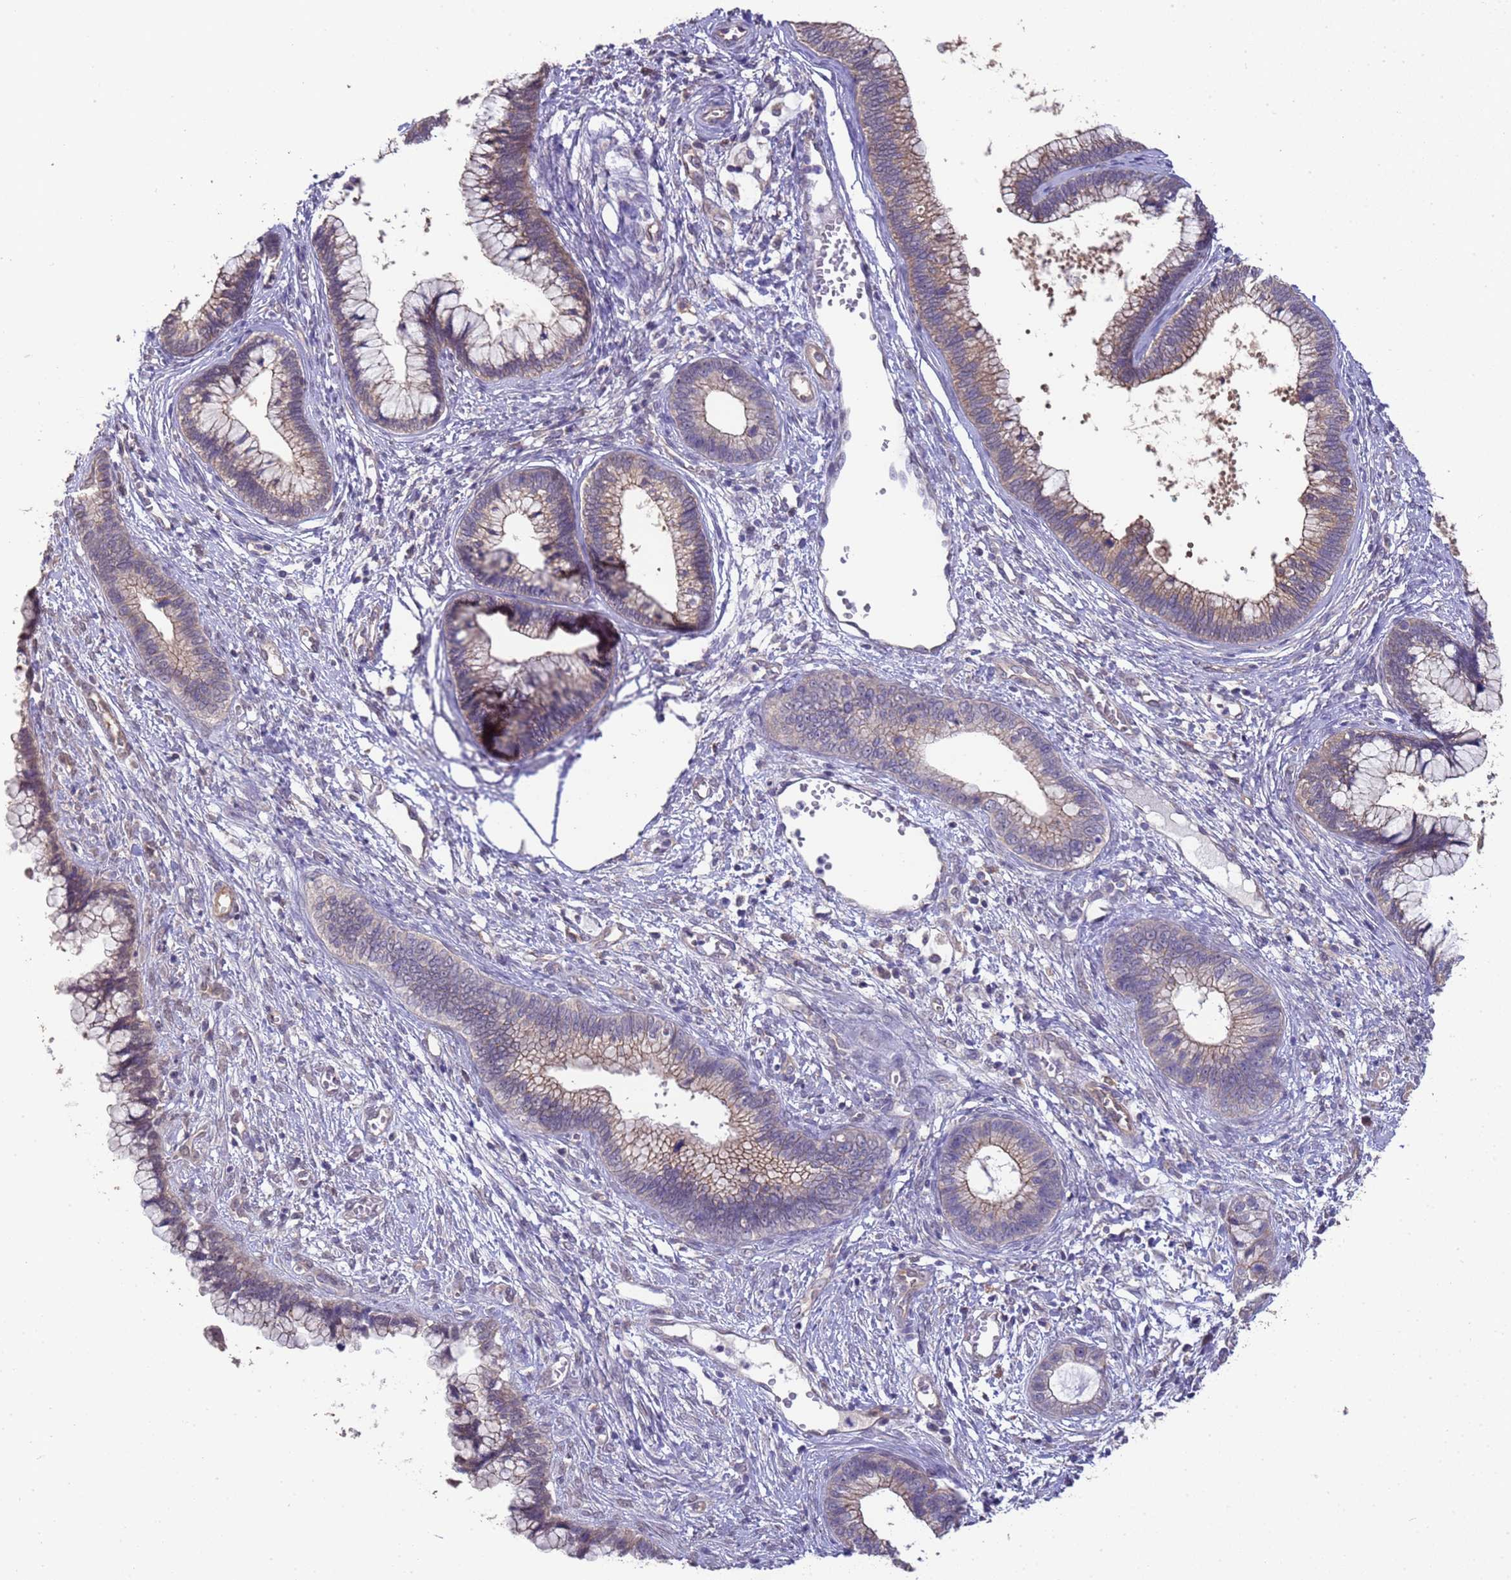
{"staining": {"intensity": "weak", "quantity": "25%-75%", "location": "cytoplasmic/membranous"}, "tissue": "cervical cancer", "cell_type": "Tumor cells", "image_type": "cancer", "snomed": [{"axis": "morphology", "description": "Adenocarcinoma, NOS"}, {"axis": "topography", "description": "Cervix"}], "caption": "Cervical adenocarcinoma stained with a protein marker exhibits weak staining in tumor cells.", "gene": "NPHP1", "patient": {"sex": "female", "age": 44}}